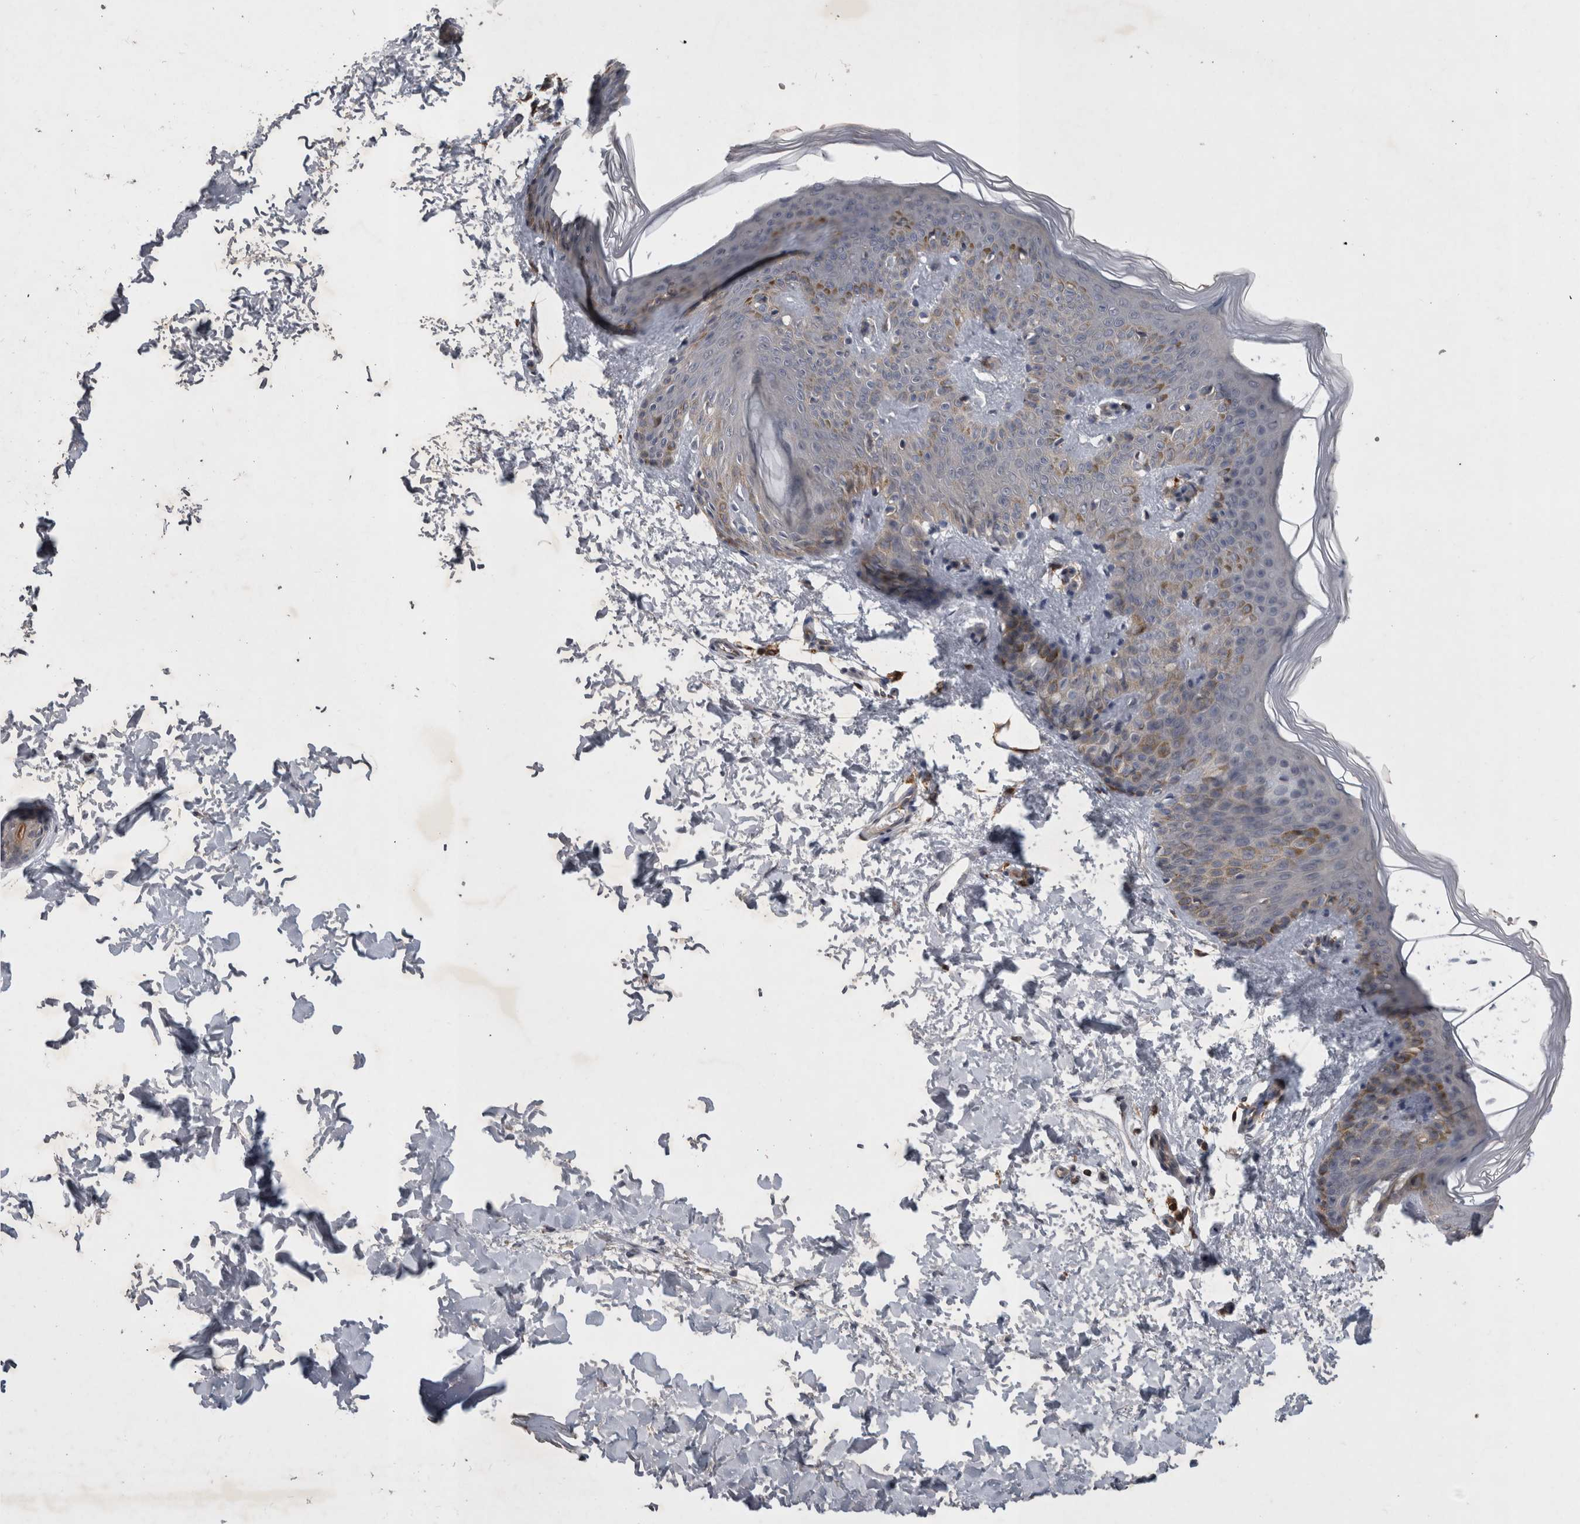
{"staining": {"intensity": "weak", "quantity": ">75%", "location": "cytoplasmic/membranous"}, "tissue": "skin", "cell_type": "Fibroblasts", "image_type": "normal", "snomed": [{"axis": "morphology", "description": "Normal tissue, NOS"}, {"axis": "morphology", "description": "Neoplasm, benign, NOS"}, {"axis": "topography", "description": "Skin"}, {"axis": "topography", "description": "Soft tissue"}], "caption": "High-power microscopy captured an immunohistochemistry histopathology image of unremarkable skin, revealing weak cytoplasmic/membranous staining in about >75% of fibroblasts. The protein of interest is stained brown, and the nuclei are stained in blue (DAB (3,3'-diaminobenzidine) IHC with brightfield microscopy, high magnification).", "gene": "SPATA48", "patient": {"sex": "male", "age": 26}}